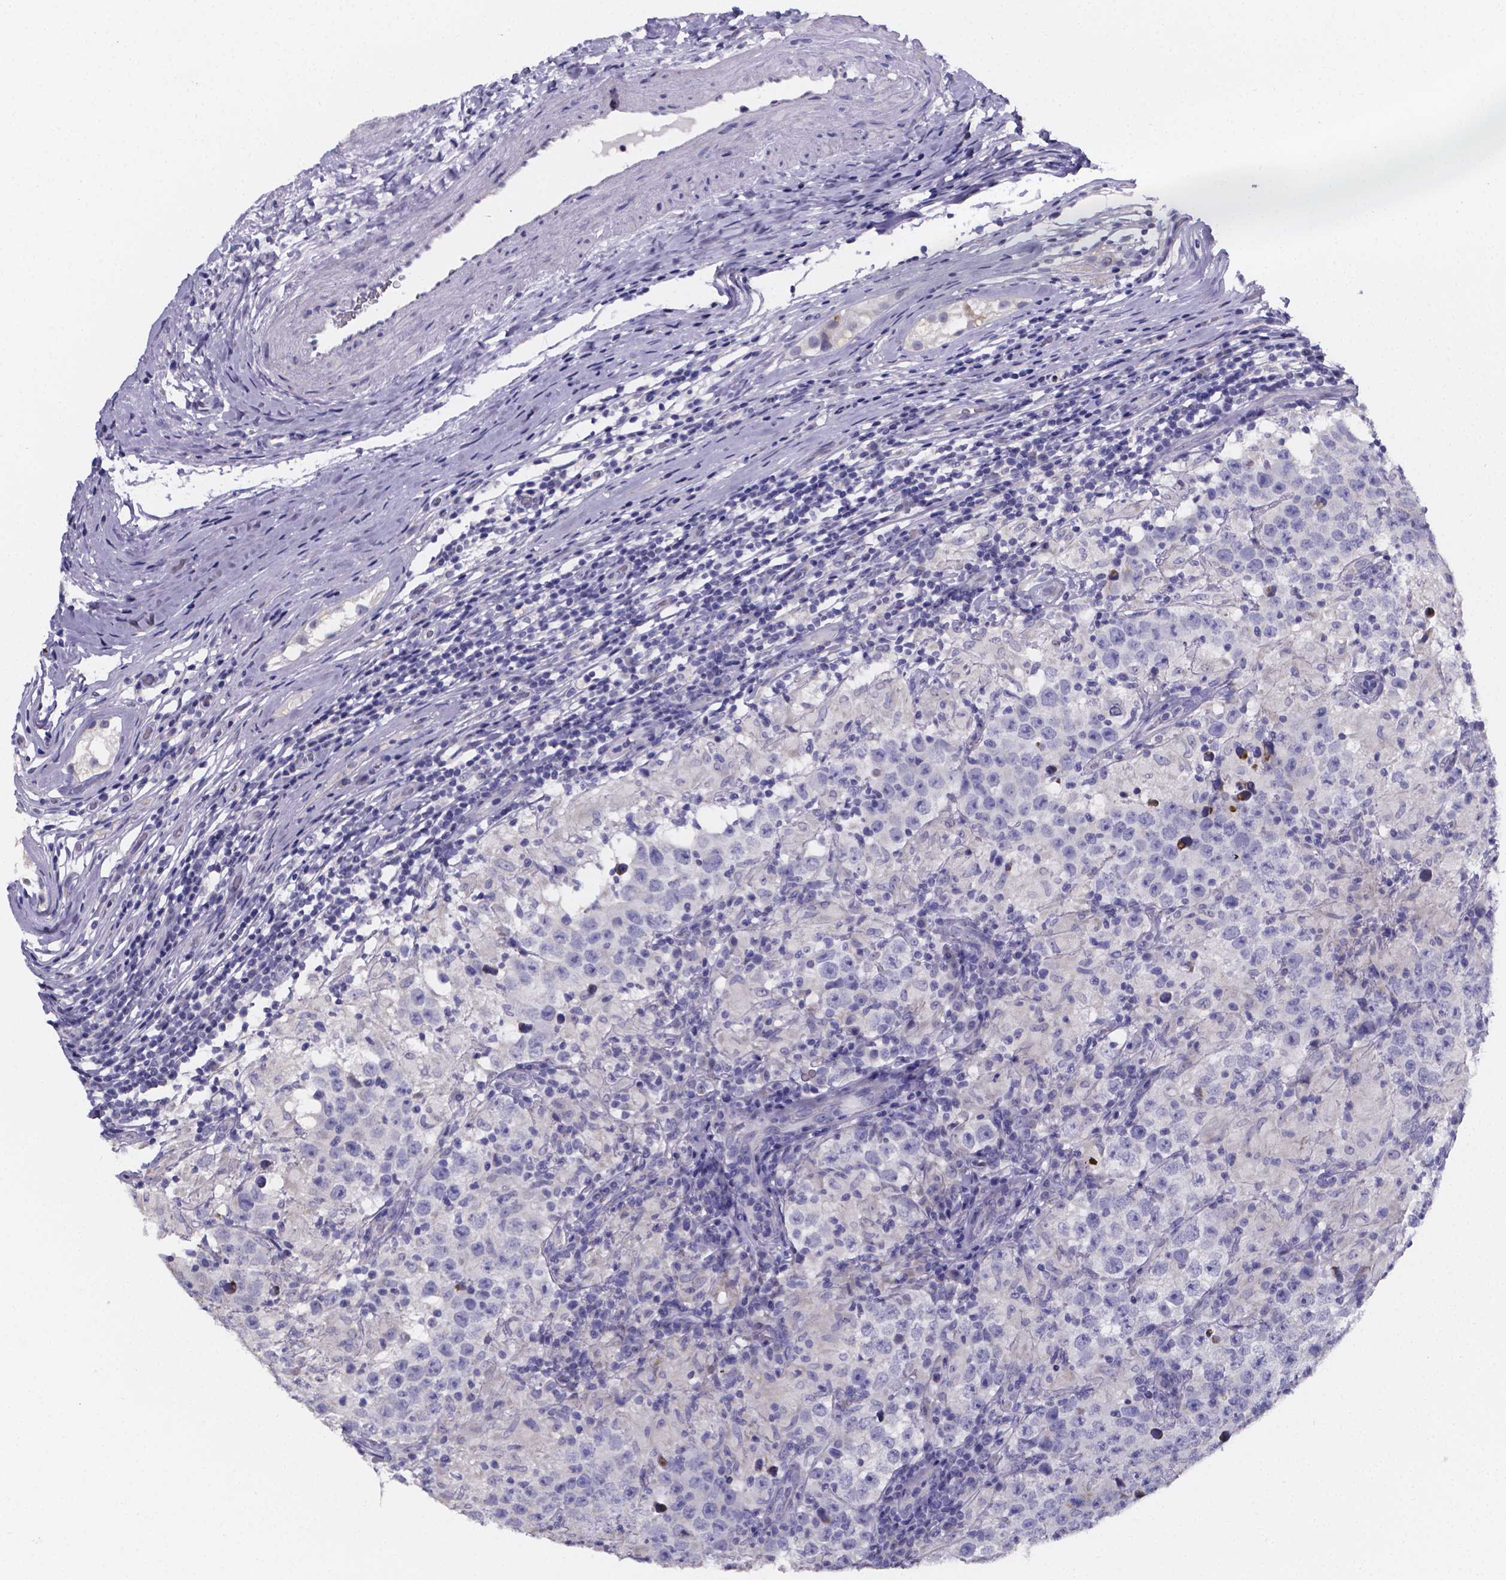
{"staining": {"intensity": "negative", "quantity": "none", "location": "none"}, "tissue": "testis cancer", "cell_type": "Tumor cells", "image_type": "cancer", "snomed": [{"axis": "morphology", "description": "Seminoma, NOS"}, {"axis": "morphology", "description": "Carcinoma, Embryonal, NOS"}, {"axis": "topography", "description": "Testis"}], "caption": "This is an immunohistochemistry (IHC) micrograph of testis cancer (embryonal carcinoma). There is no positivity in tumor cells.", "gene": "PAH", "patient": {"sex": "male", "age": 41}}